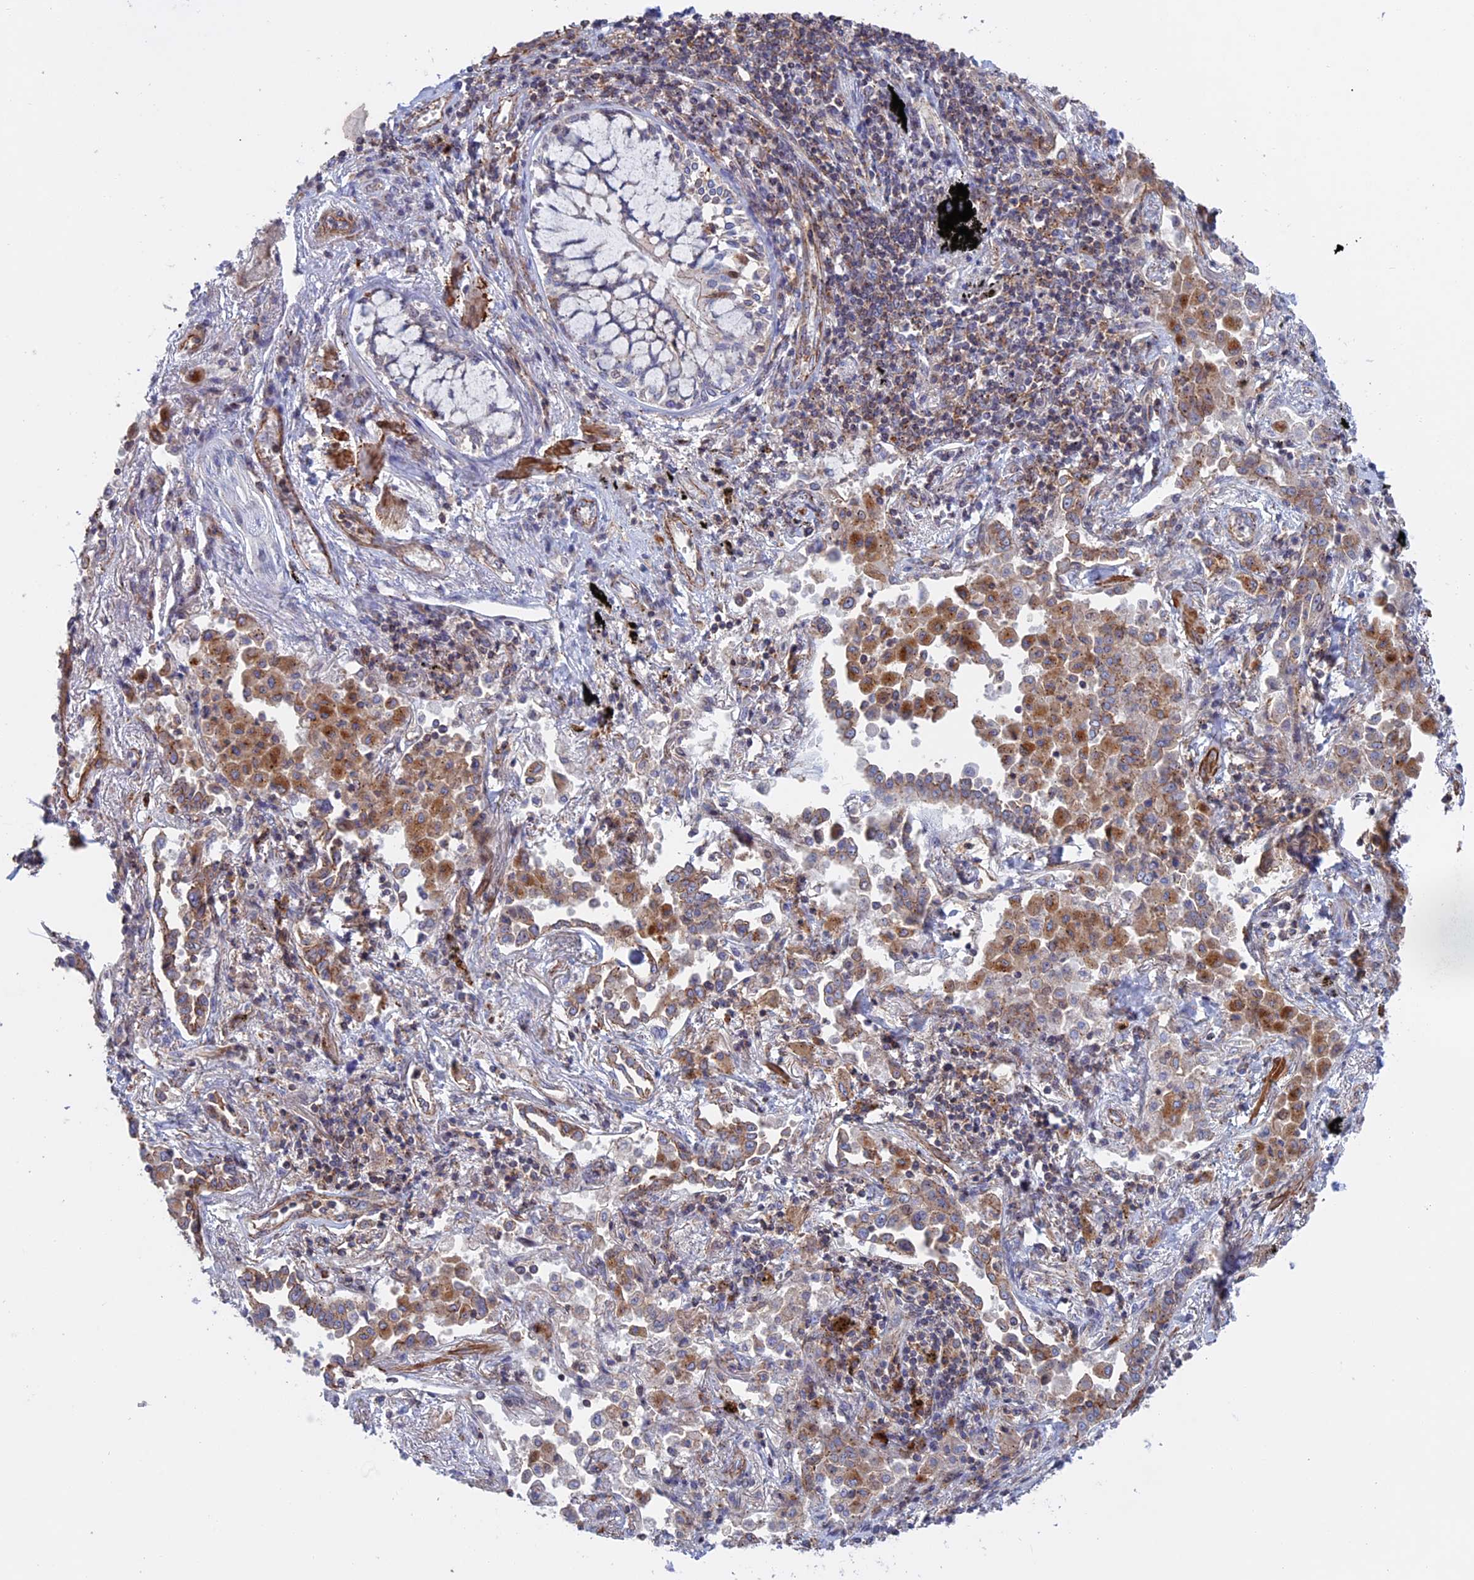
{"staining": {"intensity": "moderate", "quantity": "<25%", "location": "cytoplasmic/membranous"}, "tissue": "lung cancer", "cell_type": "Tumor cells", "image_type": "cancer", "snomed": [{"axis": "morphology", "description": "Adenocarcinoma, NOS"}, {"axis": "topography", "description": "Lung"}], "caption": "Approximately <25% of tumor cells in human lung adenocarcinoma show moderate cytoplasmic/membranous protein positivity as visualized by brown immunohistochemical staining.", "gene": "LYPD5", "patient": {"sex": "male", "age": 67}}